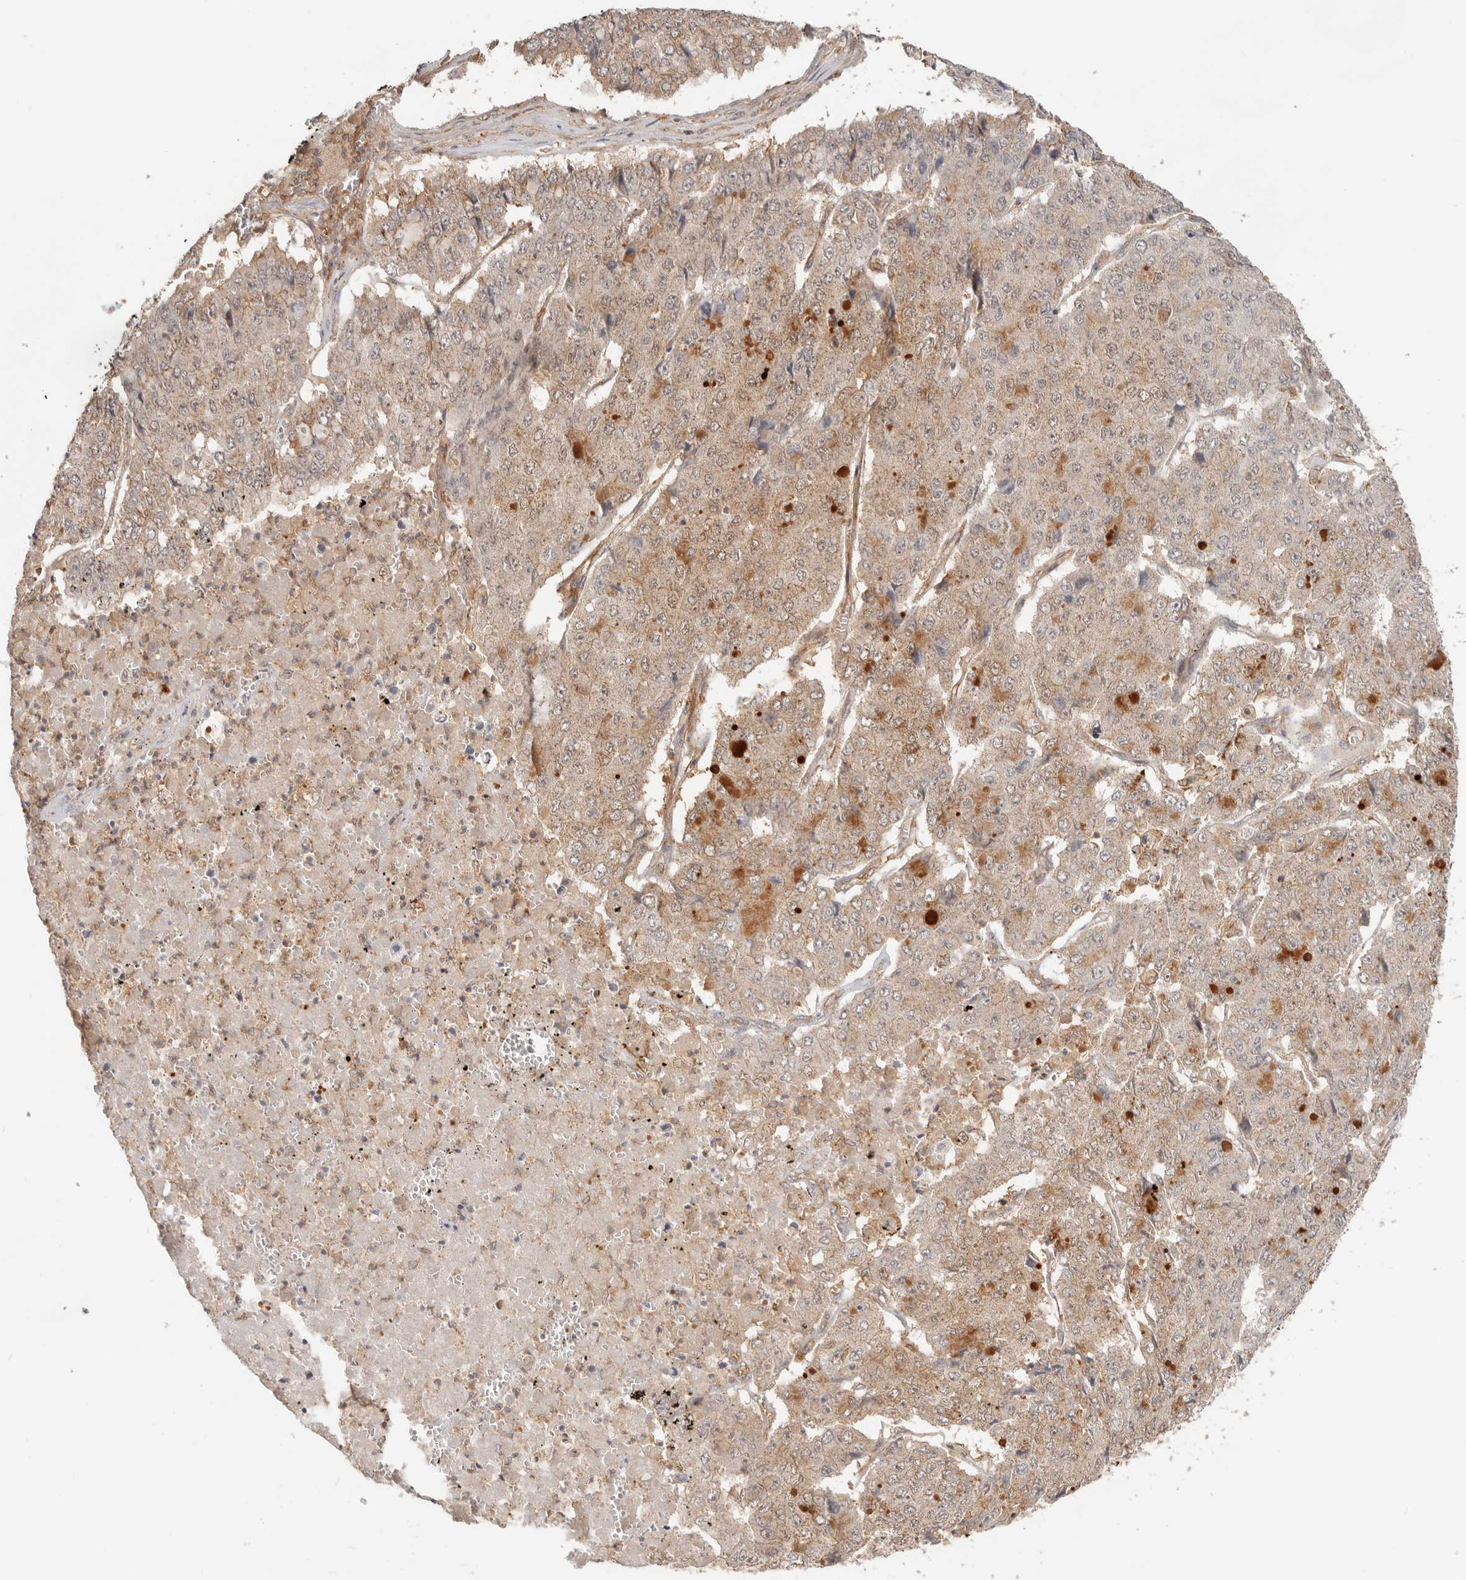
{"staining": {"intensity": "moderate", "quantity": "<25%", "location": "cytoplasmic/membranous"}, "tissue": "pancreatic cancer", "cell_type": "Tumor cells", "image_type": "cancer", "snomed": [{"axis": "morphology", "description": "Adenocarcinoma, NOS"}, {"axis": "topography", "description": "Pancreas"}], "caption": "A histopathology image showing moderate cytoplasmic/membranous positivity in about <25% of tumor cells in adenocarcinoma (pancreatic), as visualized by brown immunohistochemical staining.", "gene": "HEXD", "patient": {"sex": "male", "age": 50}}